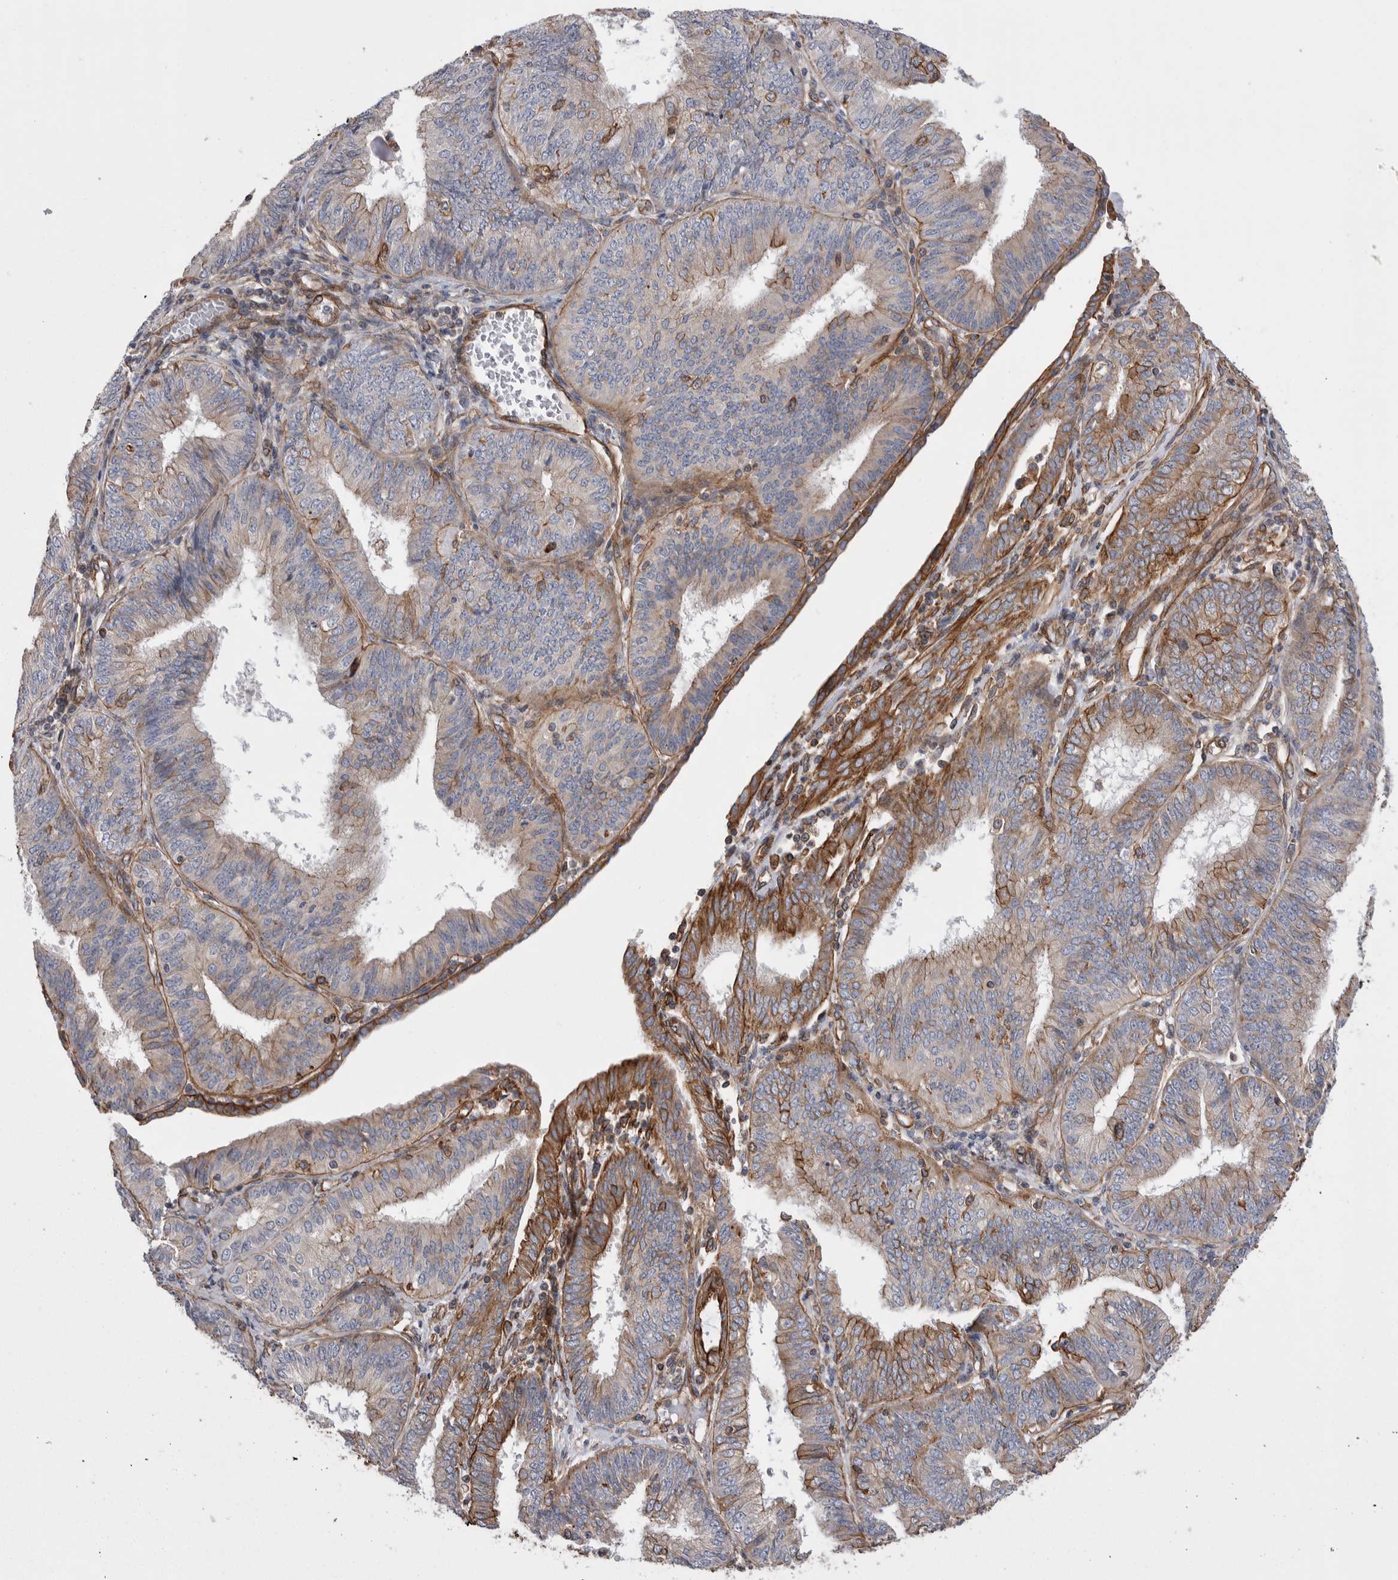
{"staining": {"intensity": "strong", "quantity": "<25%", "location": "cytoplasmic/membranous"}, "tissue": "endometrial cancer", "cell_type": "Tumor cells", "image_type": "cancer", "snomed": [{"axis": "morphology", "description": "Adenocarcinoma, NOS"}, {"axis": "topography", "description": "Endometrium"}], "caption": "Adenocarcinoma (endometrial) stained for a protein shows strong cytoplasmic/membranous positivity in tumor cells.", "gene": "KIF12", "patient": {"sex": "female", "age": 58}}